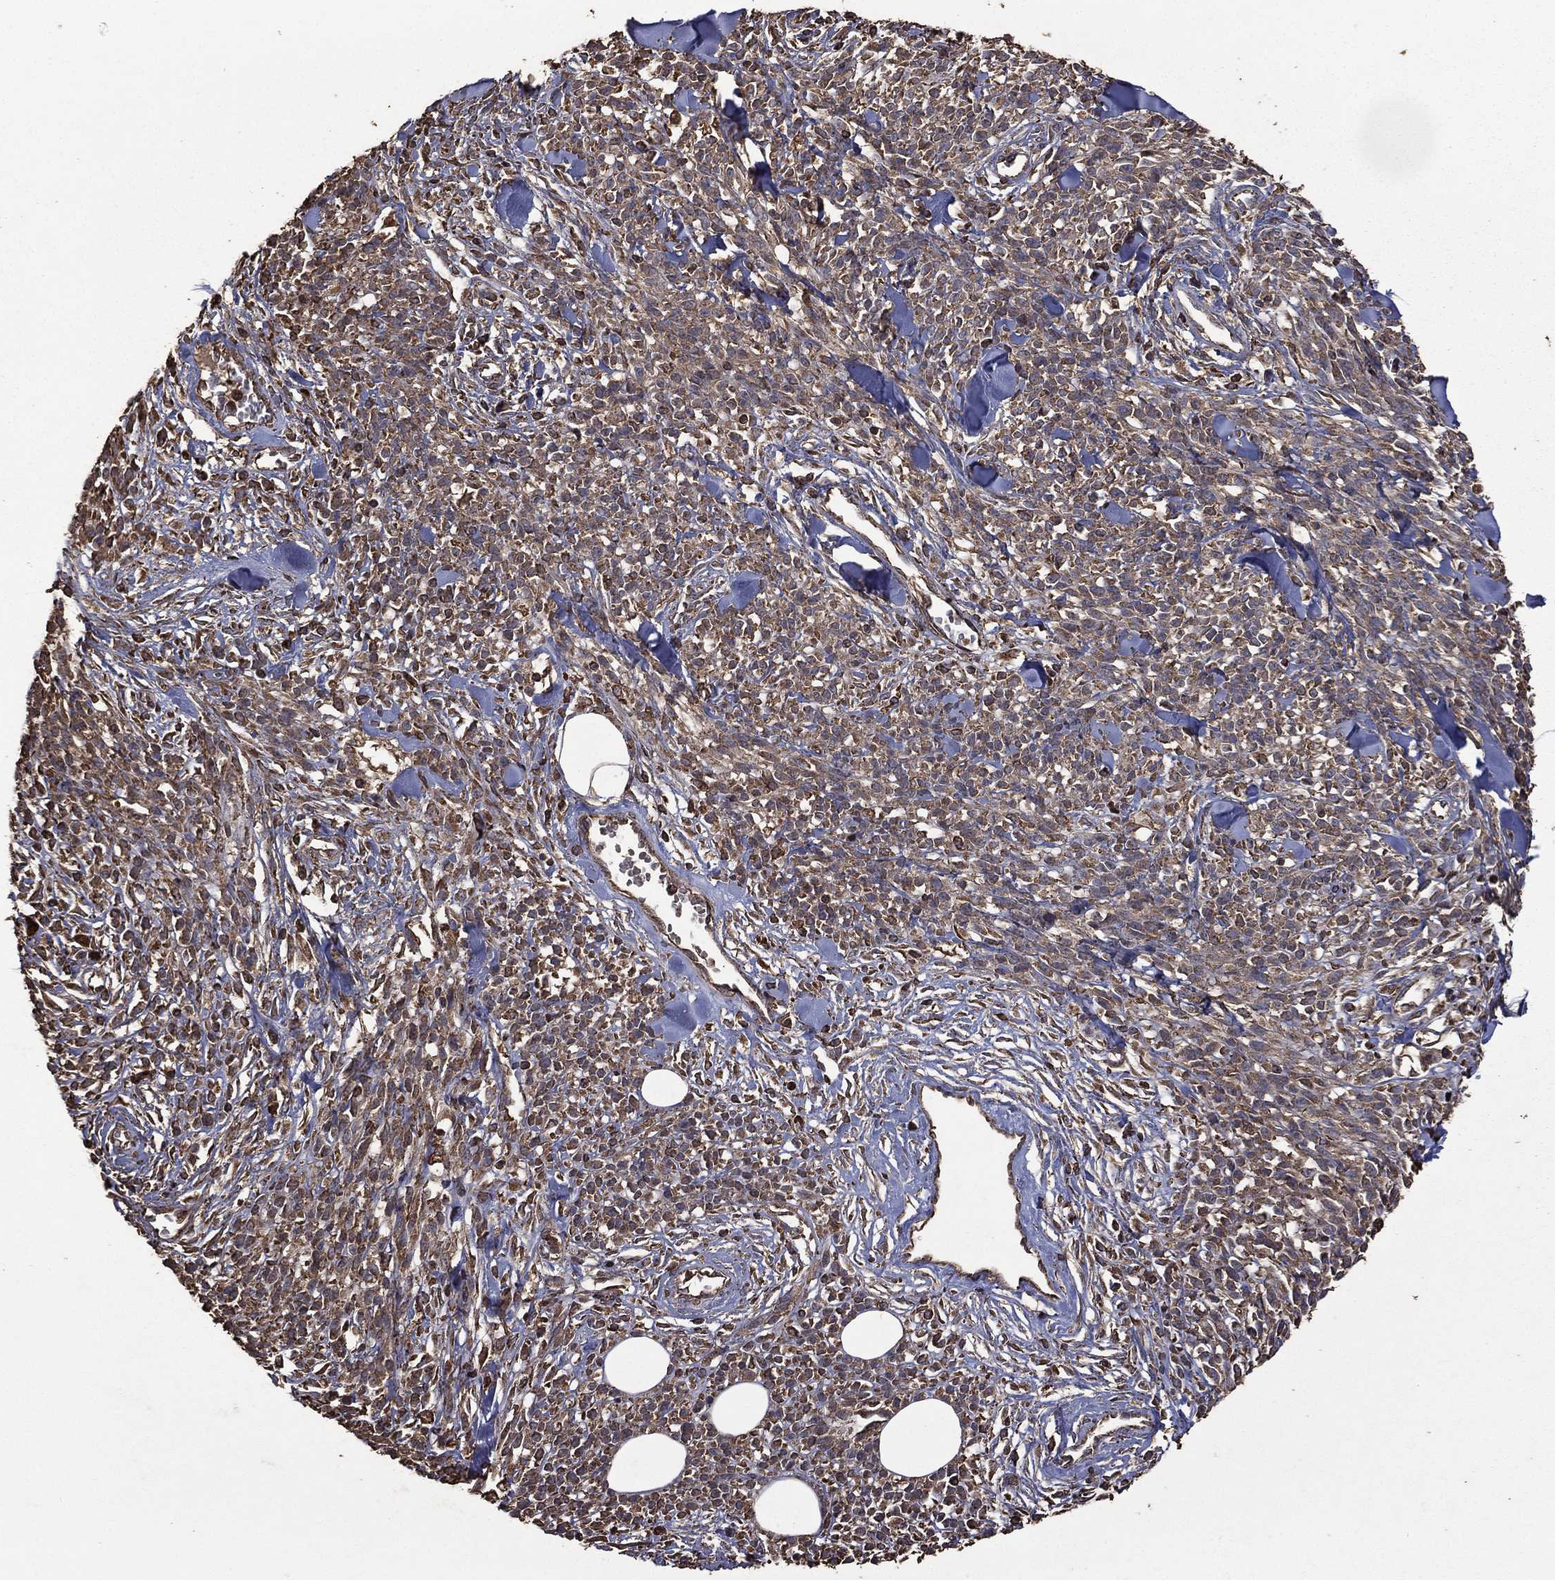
{"staining": {"intensity": "weak", "quantity": ">75%", "location": "cytoplasmic/membranous"}, "tissue": "melanoma", "cell_type": "Tumor cells", "image_type": "cancer", "snomed": [{"axis": "morphology", "description": "Malignant melanoma, NOS"}, {"axis": "topography", "description": "Skin"}, {"axis": "topography", "description": "Skin of trunk"}], "caption": "Brown immunohistochemical staining in human malignant melanoma displays weak cytoplasmic/membranous expression in approximately >75% of tumor cells.", "gene": "METTL27", "patient": {"sex": "male", "age": 74}}